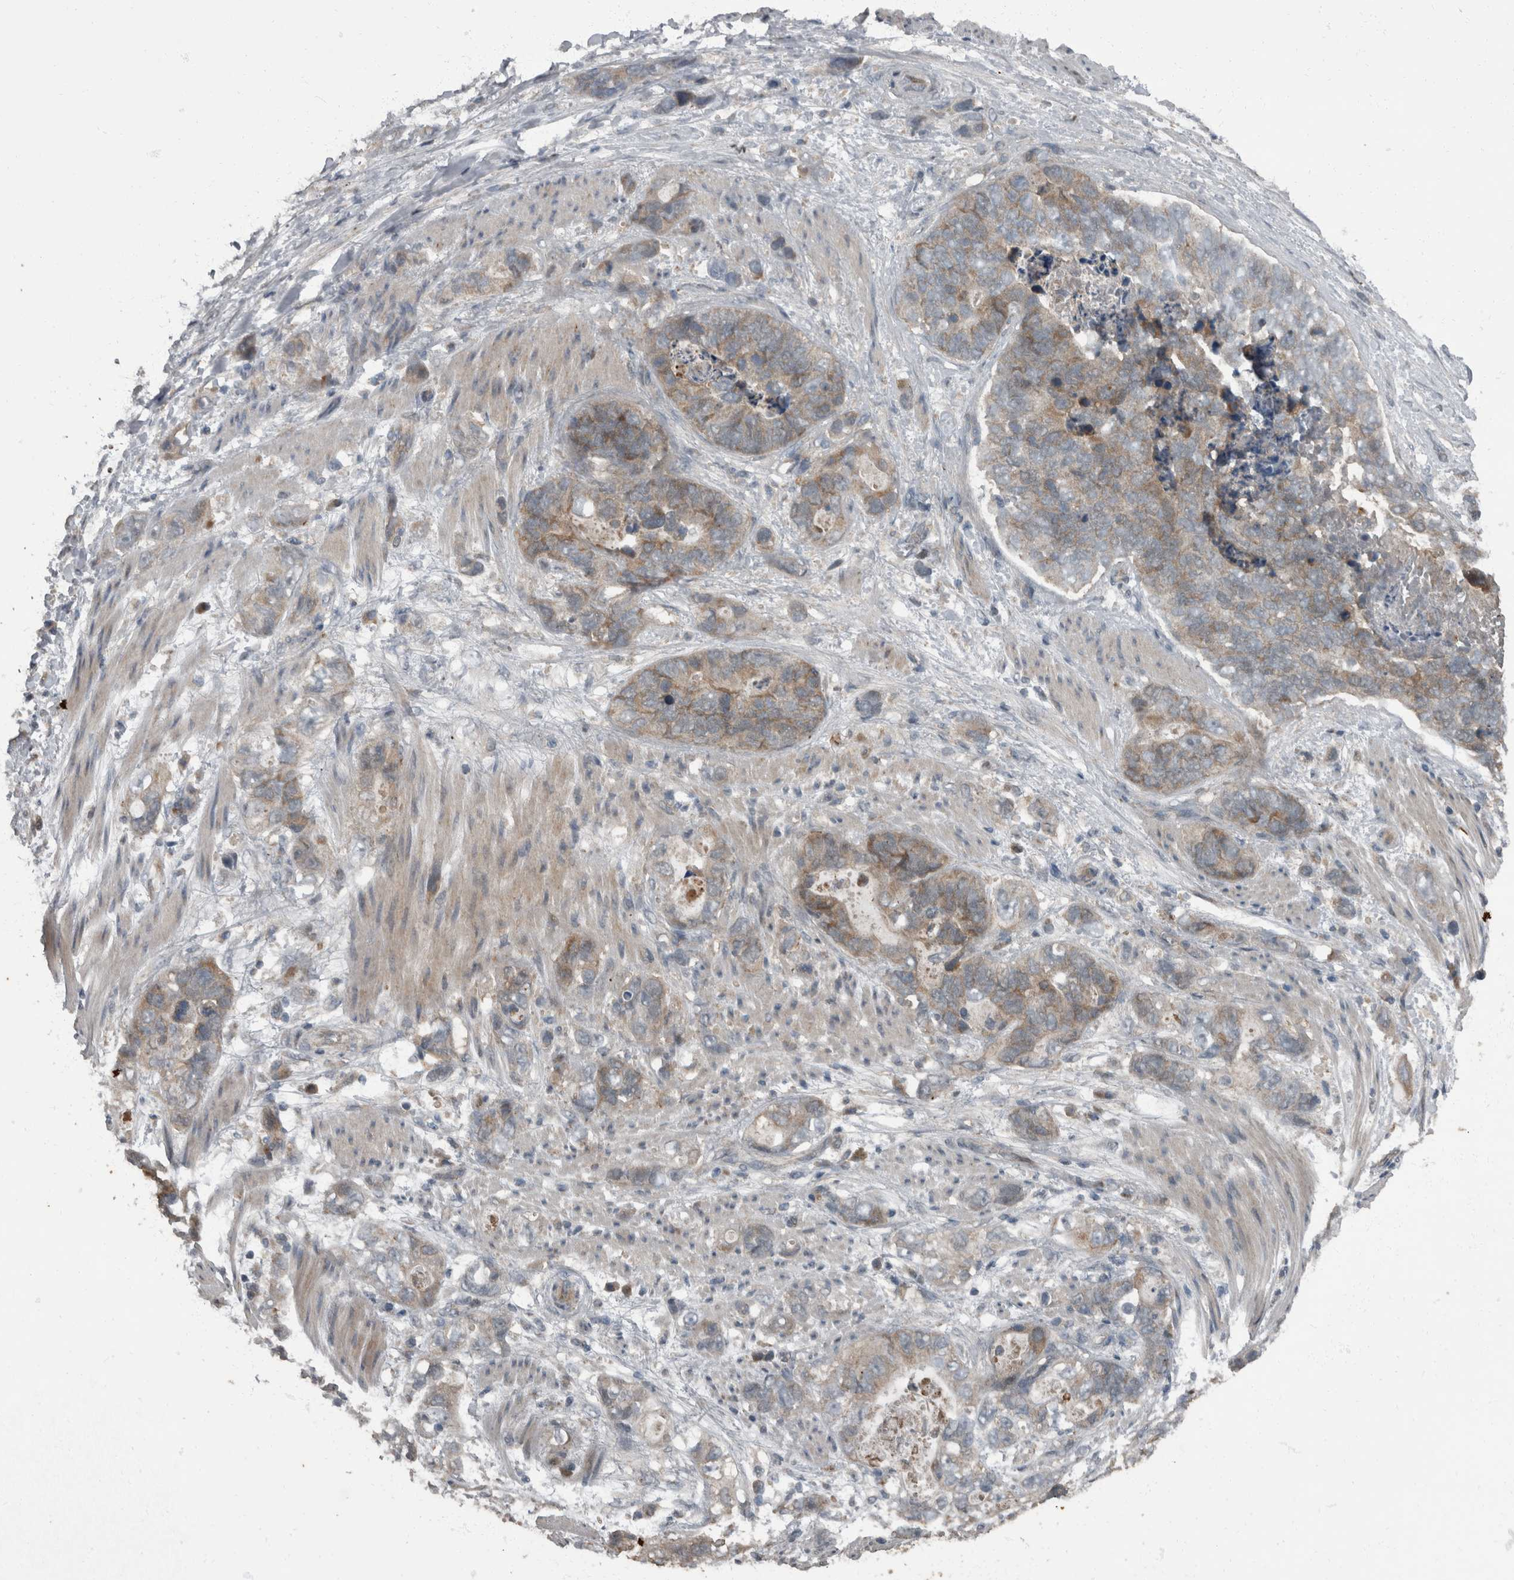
{"staining": {"intensity": "weak", "quantity": "25%-75%", "location": "cytoplasmic/membranous"}, "tissue": "stomach cancer", "cell_type": "Tumor cells", "image_type": "cancer", "snomed": [{"axis": "morphology", "description": "Normal tissue, NOS"}, {"axis": "morphology", "description": "Adenocarcinoma, NOS"}, {"axis": "topography", "description": "Stomach"}], "caption": "Weak cytoplasmic/membranous positivity for a protein is present in approximately 25%-75% of tumor cells of stomach cancer (adenocarcinoma) using immunohistochemistry (IHC).", "gene": "RABGGTB", "patient": {"sex": "female", "age": 89}}